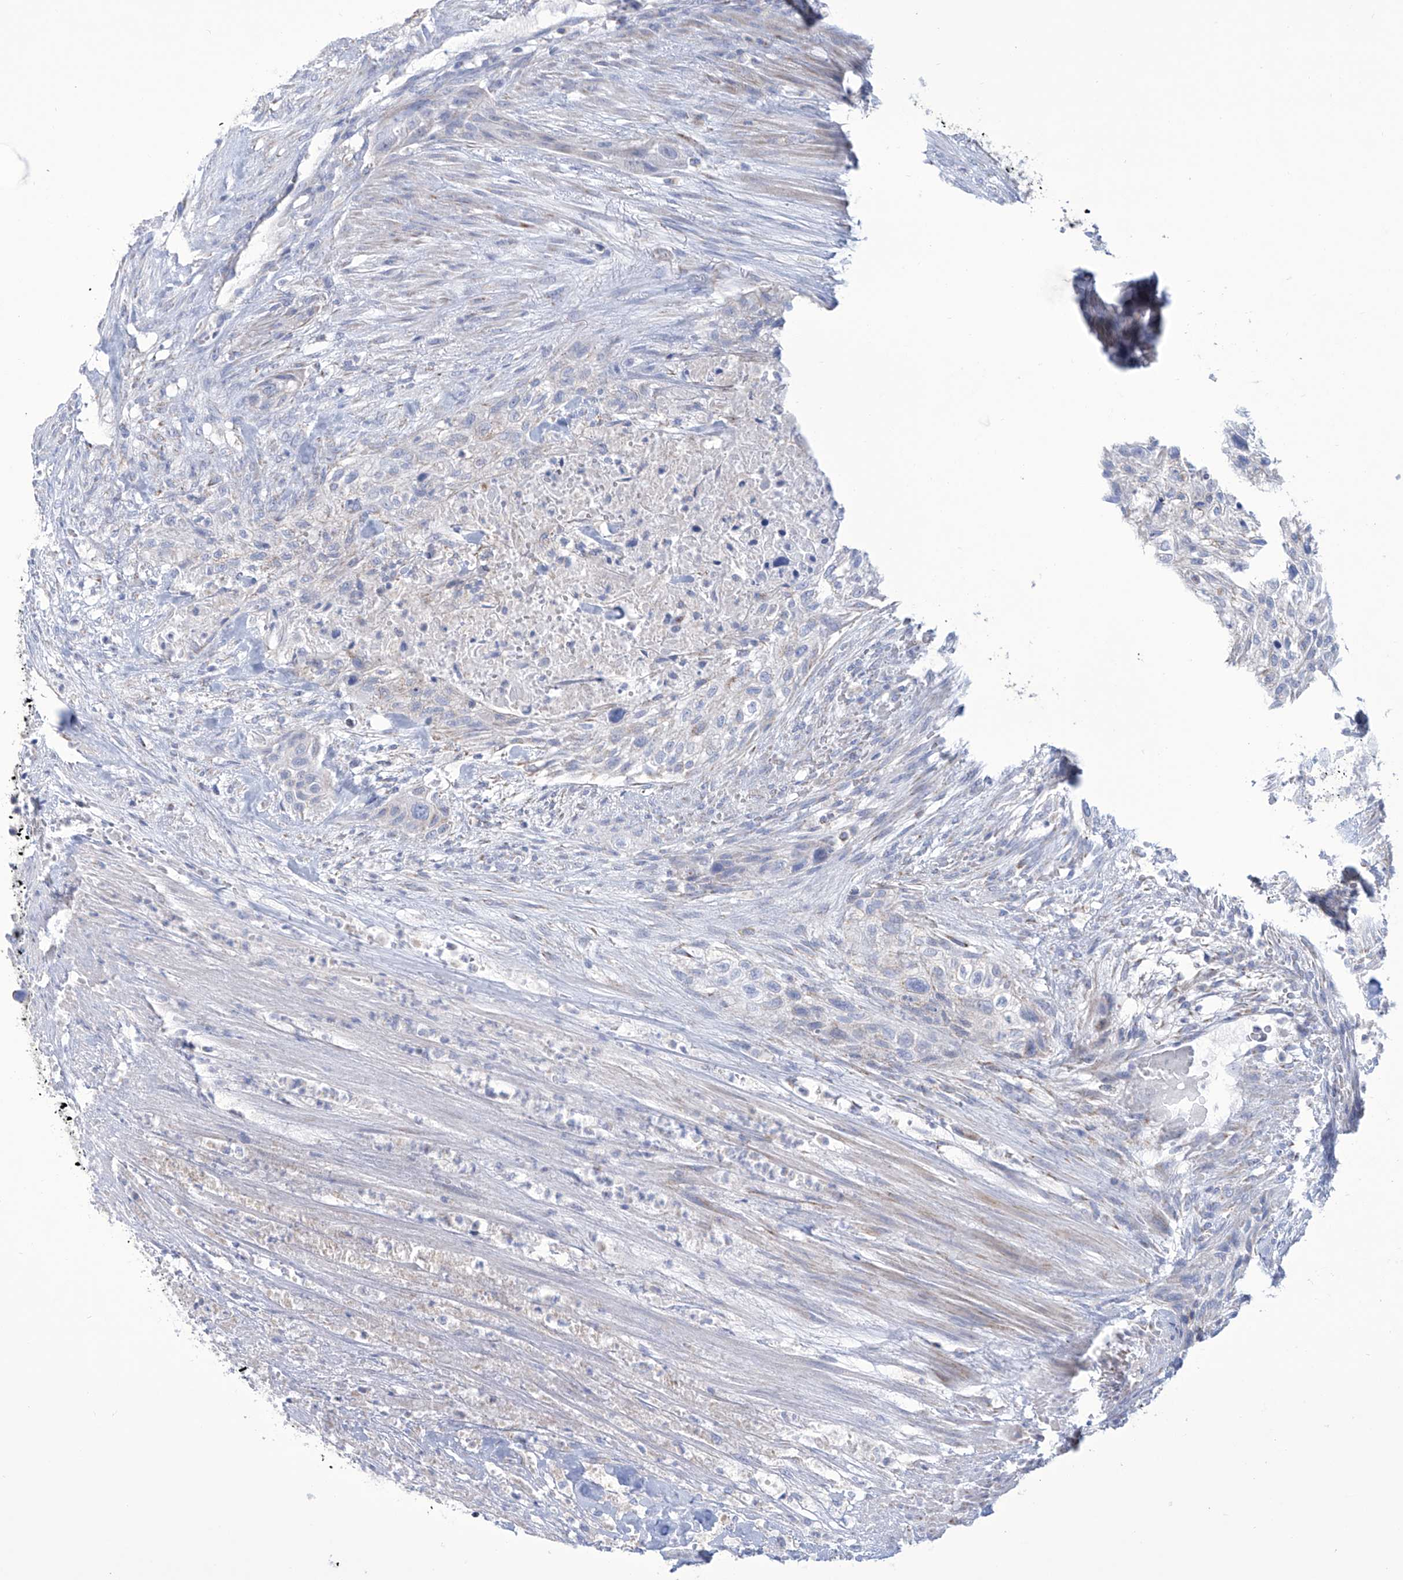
{"staining": {"intensity": "negative", "quantity": "none", "location": "none"}, "tissue": "urothelial cancer", "cell_type": "Tumor cells", "image_type": "cancer", "snomed": [{"axis": "morphology", "description": "Urothelial carcinoma, High grade"}, {"axis": "topography", "description": "Urinary bladder"}], "caption": "Tumor cells are negative for brown protein staining in urothelial carcinoma (high-grade).", "gene": "ALDH6A1", "patient": {"sex": "male", "age": 35}}